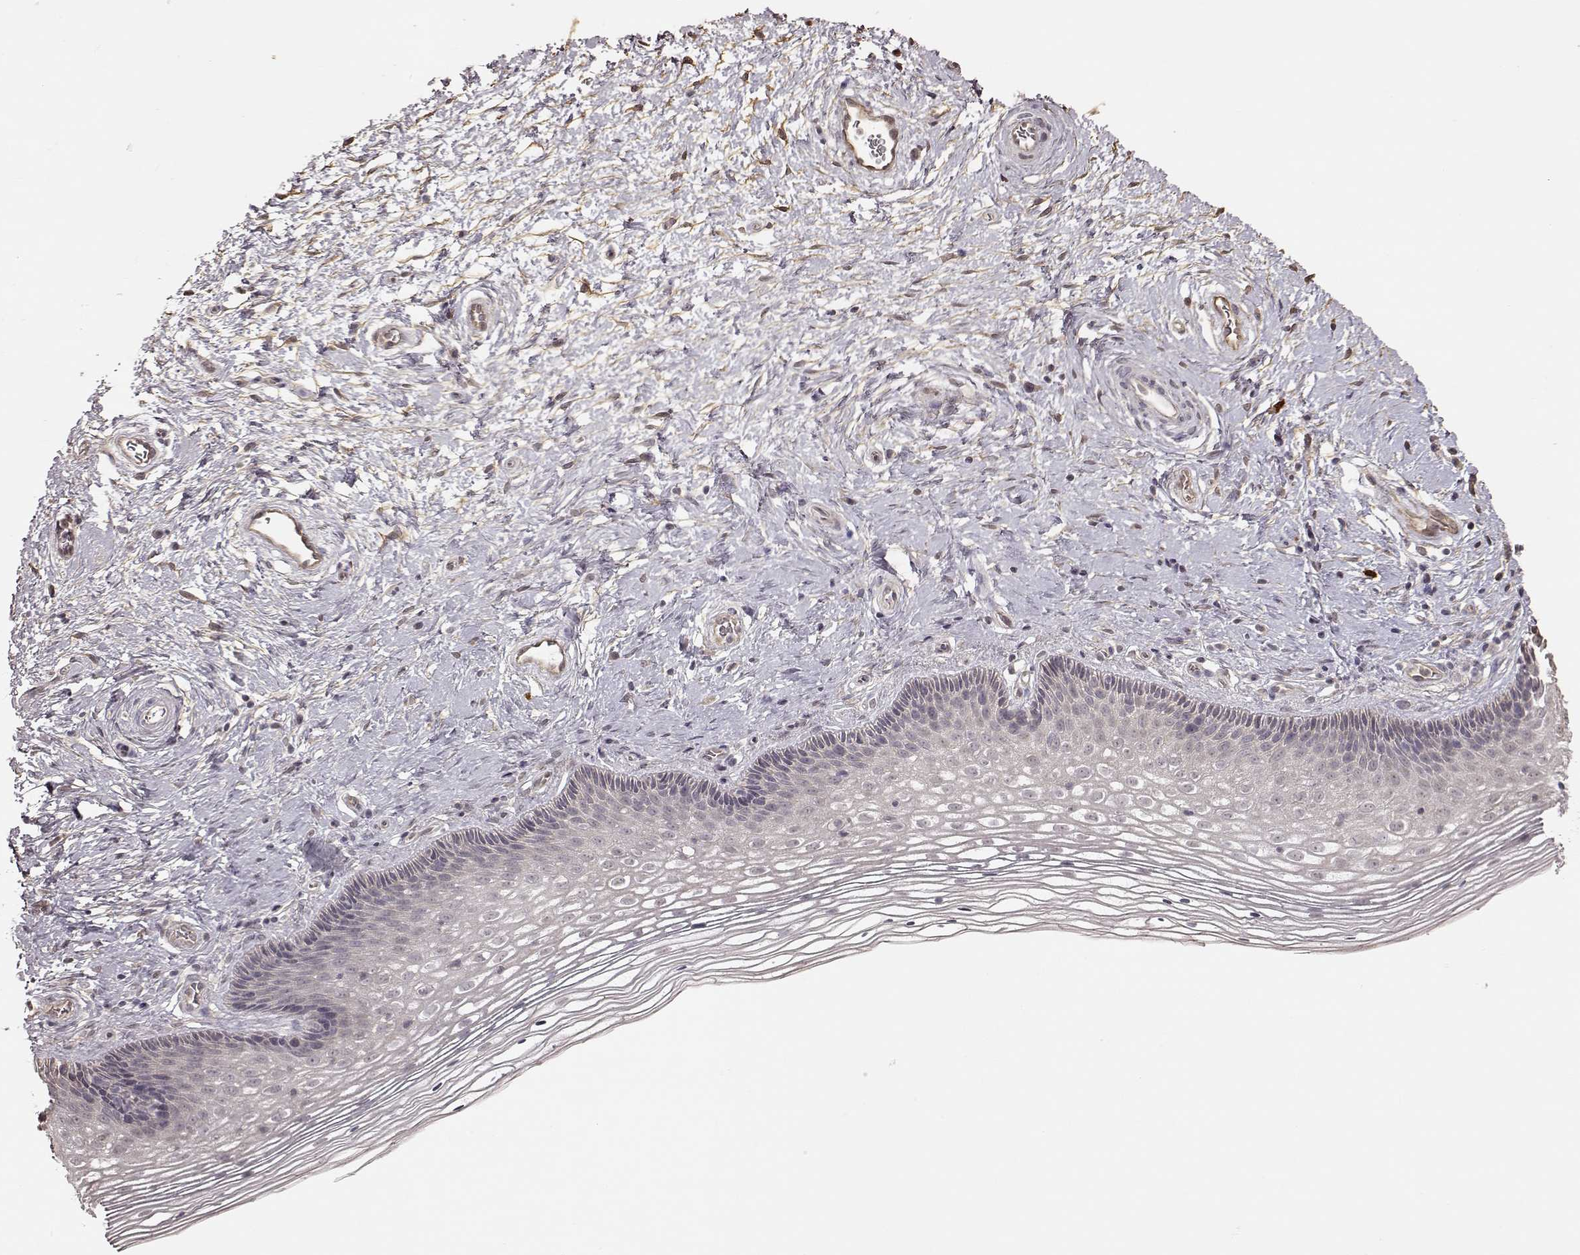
{"staining": {"intensity": "negative", "quantity": "none", "location": "none"}, "tissue": "cervix", "cell_type": "Squamous epithelial cells", "image_type": "normal", "snomed": [{"axis": "morphology", "description": "Normal tissue, NOS"}, {"axis": "topography", "description": "Cervix"}], "caption": "An immunohistochemistry (IHC) image of benign cervix is shown. There is no staining in squamous epithelial cells of cervix. Nuclei are stained in blue.", "gene": "CRB1", "patient": {"sex": "female", "age": 34}}